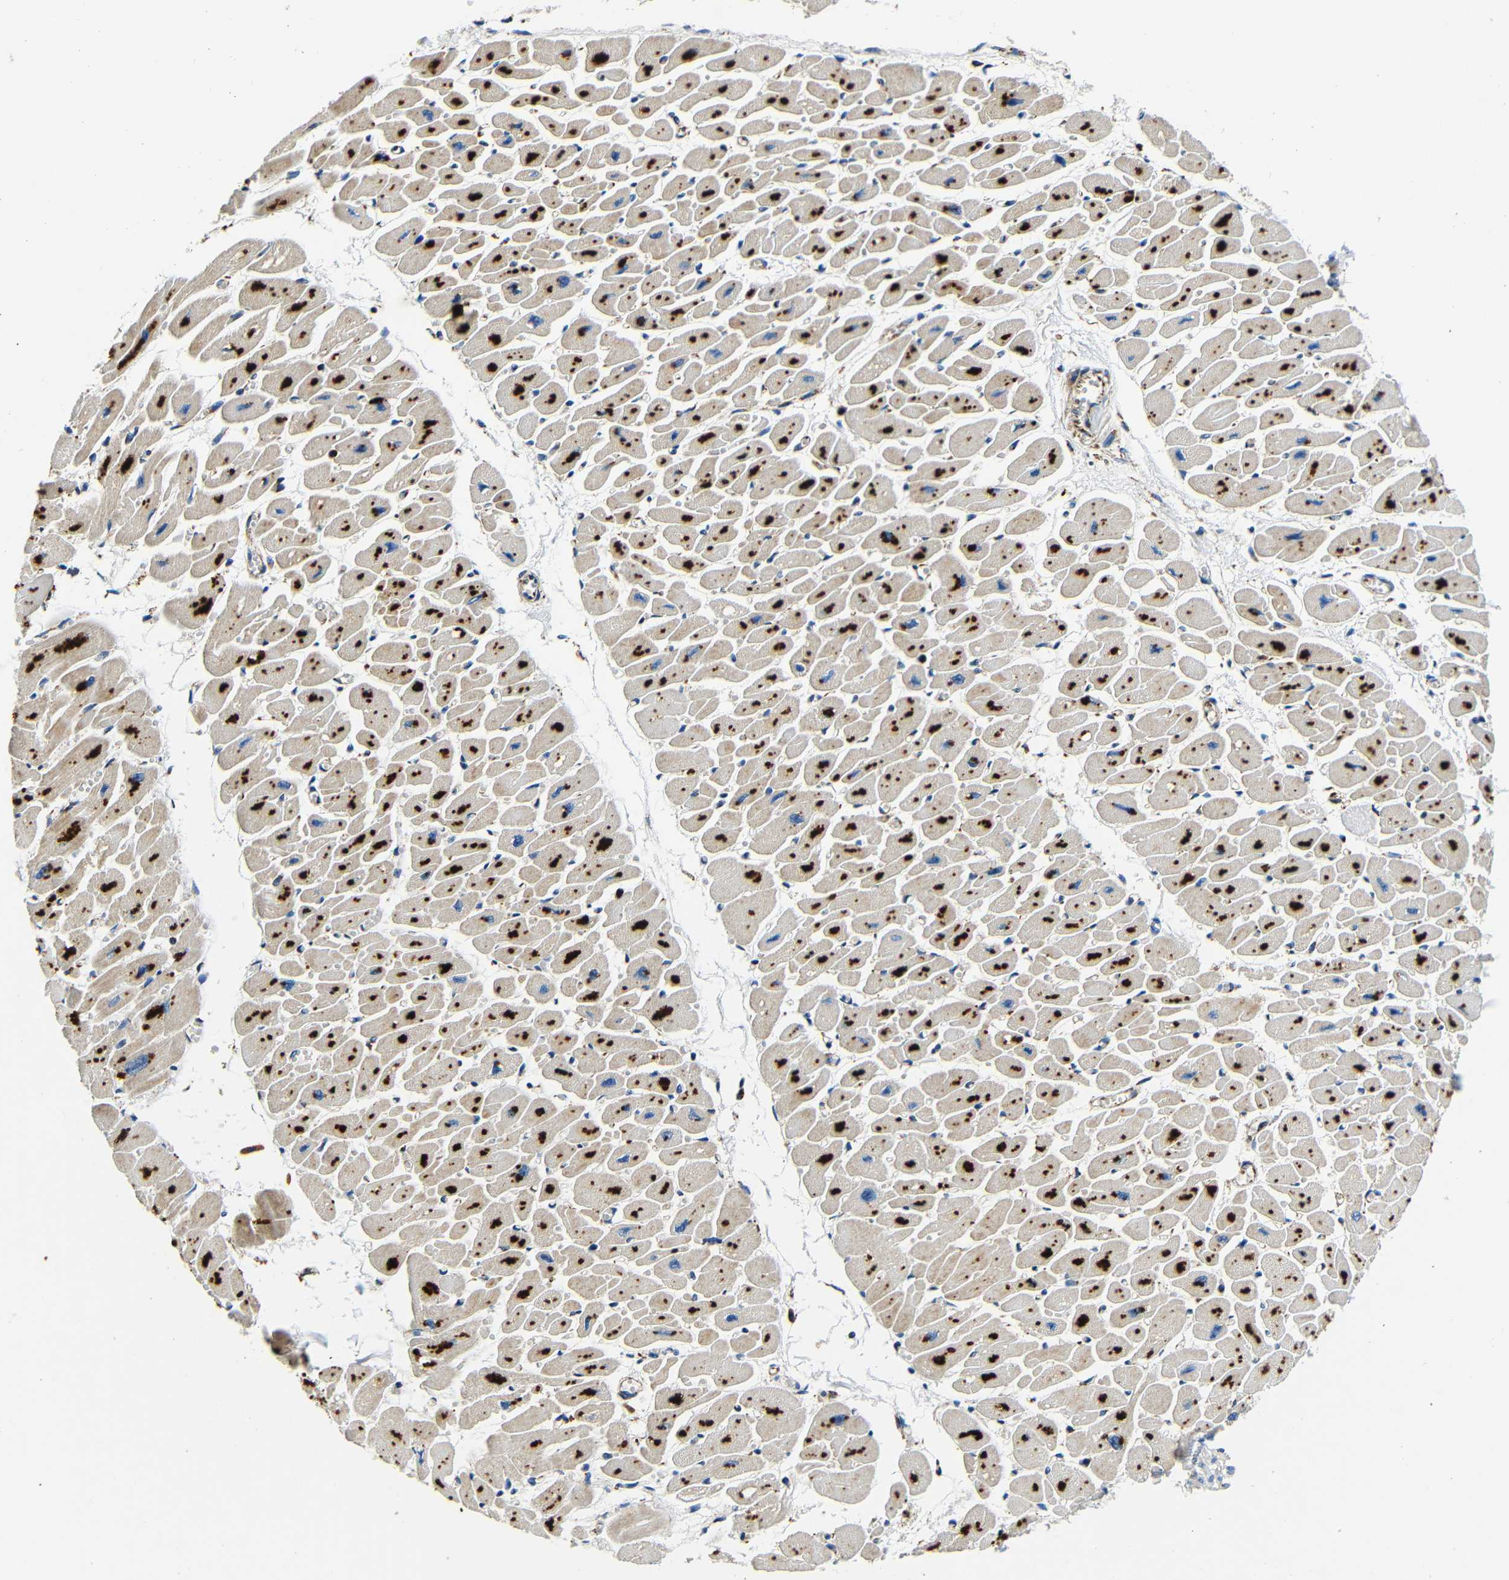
{"staining": {"intensity": "moderate", "quantity": "25%-75%", "location": "cytoplasmic/membranous"}, "tissue": "heart muscle", "cell_type": "Cardiomyocytes", "image_type": "normal", "snomed": [{"axis": "morphology", "description": "Normal tissue, NOS"}, {"axis": "topography", "description": "Heart"}], "caption": "IHC (DAB) staining of benign heart muscle displays moderate cytoplasmic/membranous protein staining in about 25%-75% of cardiomyocytes. (DAB (3,3'-diaminobenzidine) IHC with brightfield microscopy, high magnification).", "gene": "GALNT18", "patient": {"sex": "female", "age": 54}}